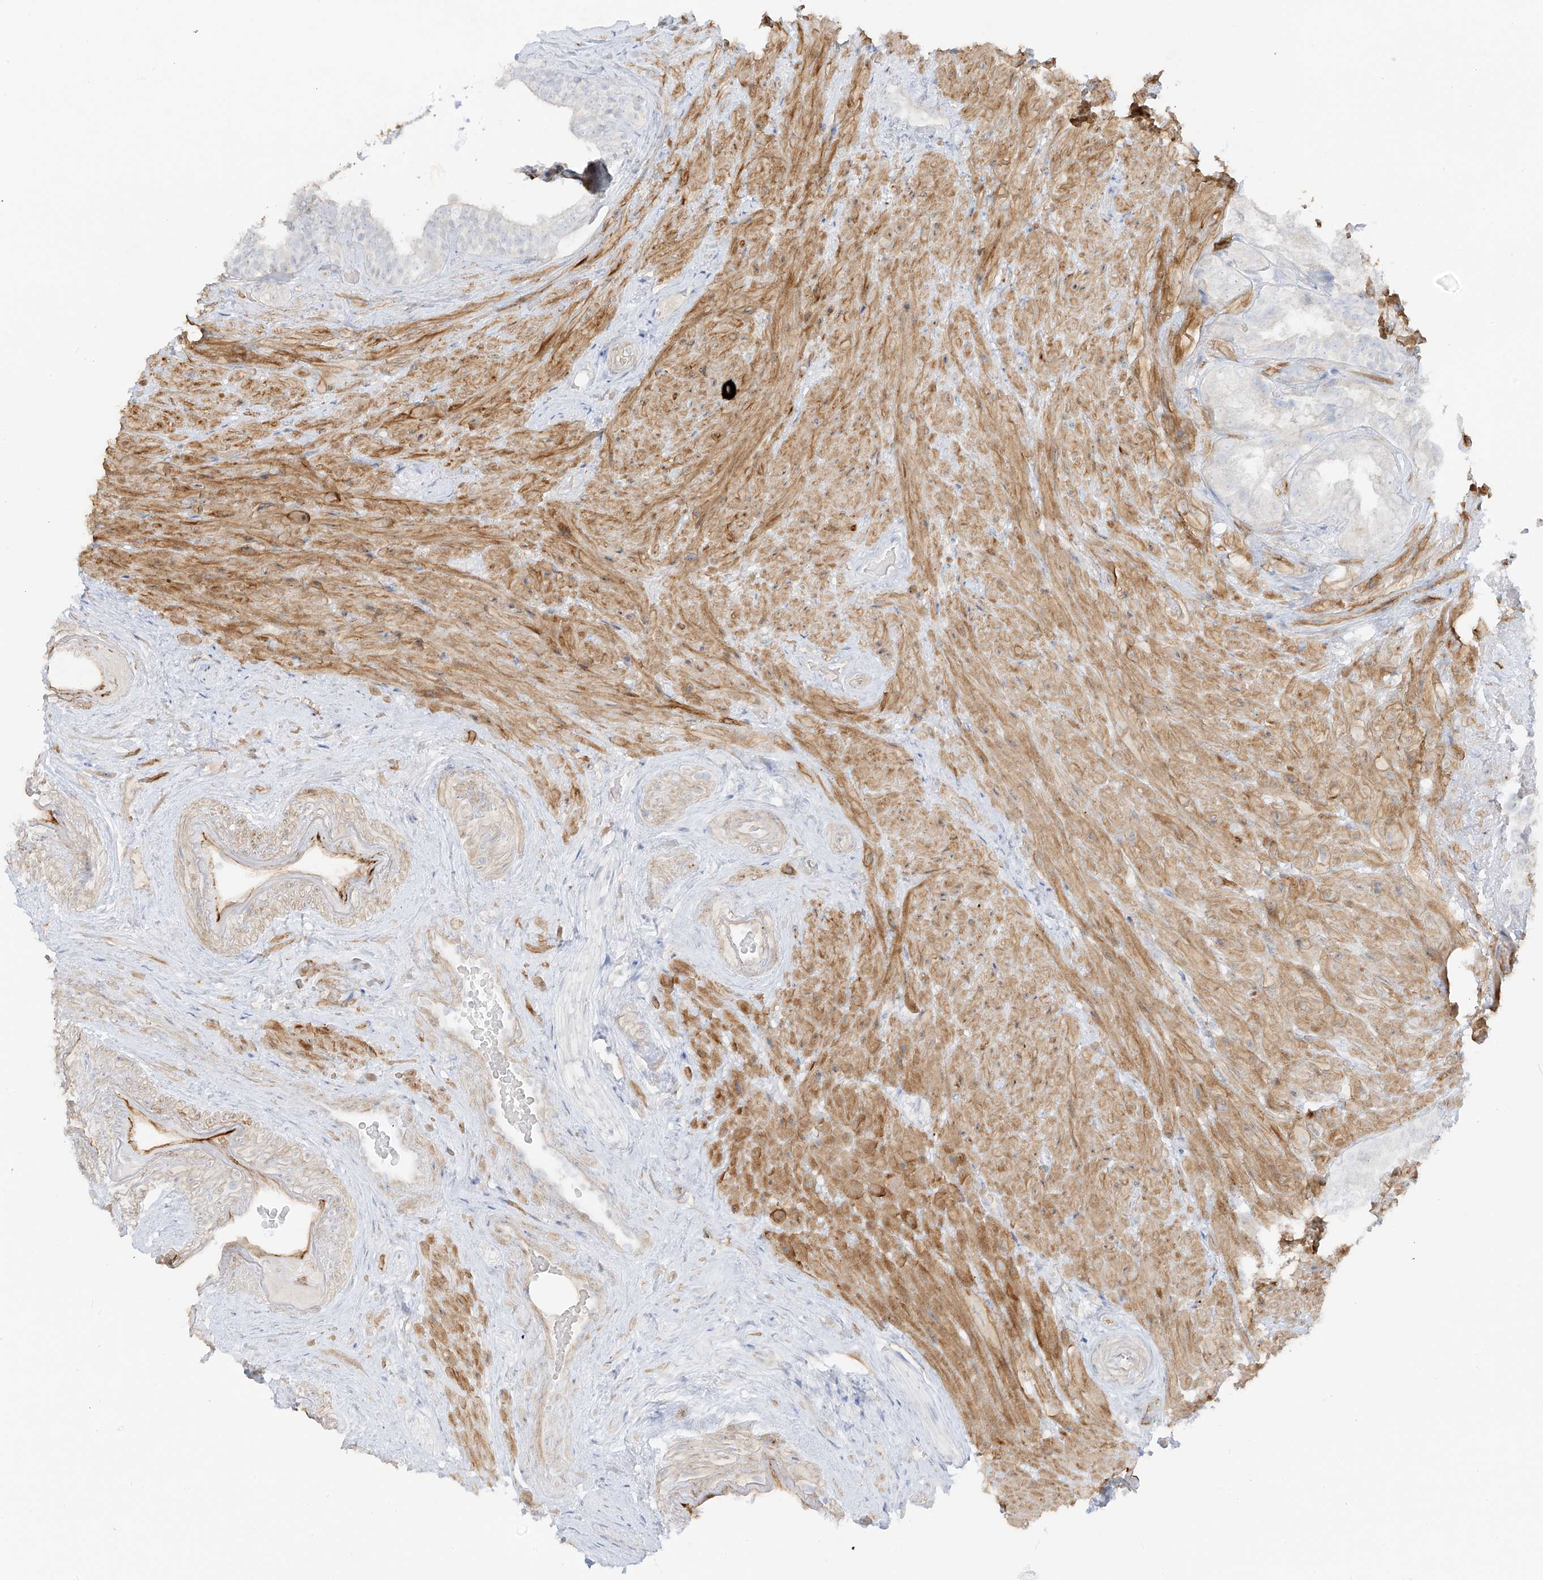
{"staining": {"intensity": "moderate", "quantity": "<25%", "location": "cytoplasmic/membranous"}, "tissue": "seminal vesicle", "cell_type": "Glandular cells", "image_type": "normal", "snomed": [{"axis": "morphology", "description": "Normal tissue, NOS"}, {"axis": "topography", "description": "Seminal veicle"}, {"axis": "topography", "description": "Peripheral nerve tissue"}], "caption": "Immunohistochemical staining of benign seminal vesicle displays <25% levels of moderate cytoplasmic/membranous protein staining in about <25% of glandular cells.", "gene": "C11orf87", "patient": {"sex": "male", "age": 63}}